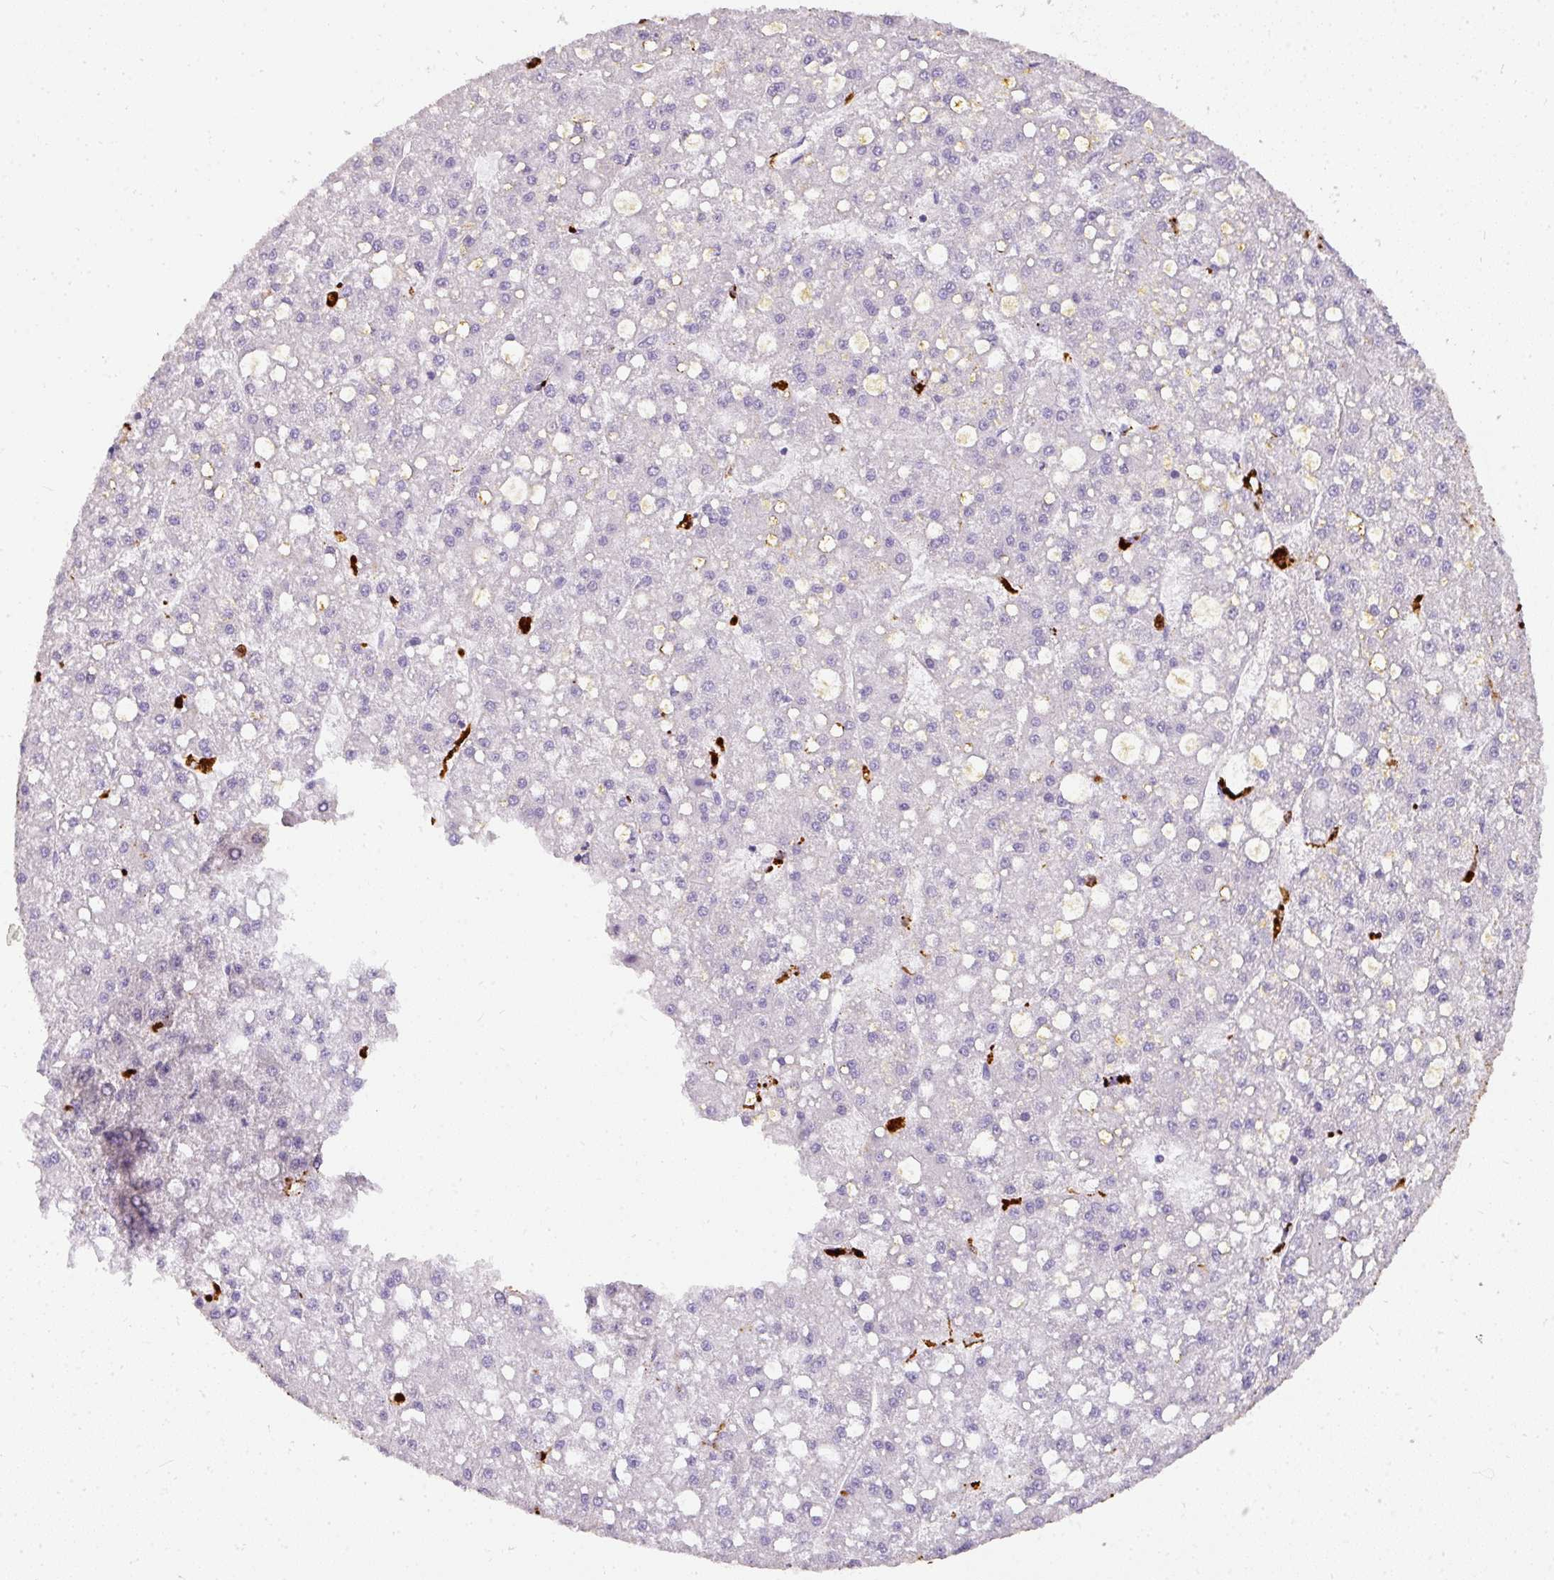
{"staining": {"intensity": "negative", "quantity": "none", "location": "none"}, "tissue": "liver cancer", "cell_type": "Tumor cells", "image_type": "cancer", "snomed": [{"axis": "morphology", "description": "Carcinoma, Hepatocellular, NOS"}, {"axis": "topography", "description": "Liver"}], "caption": "A high-resolution image shows immunohistochemistry (IHC) staining of liver cancer, which demonstrates no significant staining in tumor cells.", "gene": "MMACHC", "patient": {"sex": "male", "age": 67}}